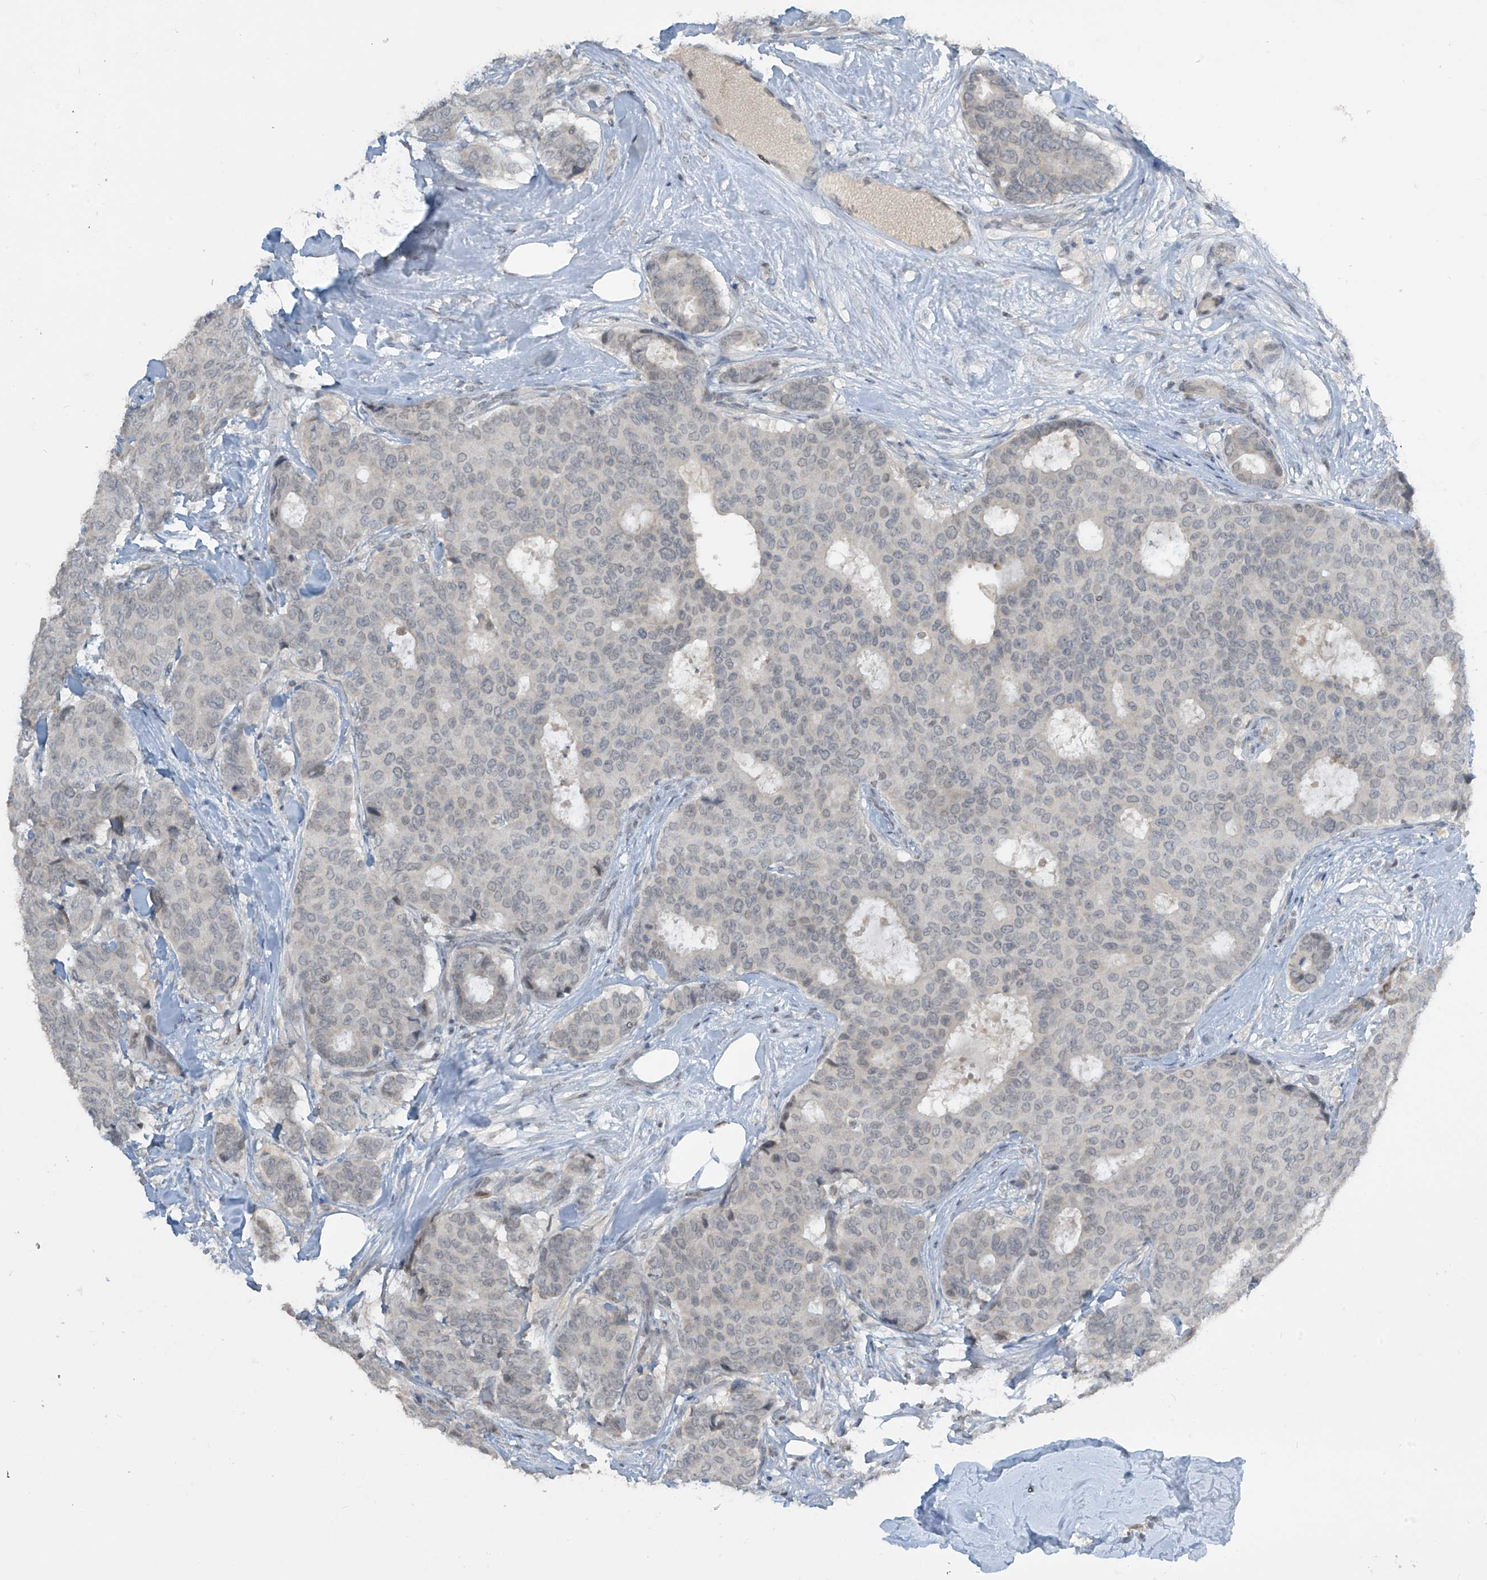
{"staining": {"intensity": "weak", "quantity": "<25%", "location": "nuclear"}, "tissue": "breast cancer", "cell_type": "Tumor cells", "image_type": "cancer", "snomed": [{"axis": "morphology", "description": "Duct carcinoma"}, {"axis": "topography", "description": "Breast"}], "caption": "Tumor cells show no significant positivity in breast cancer. (Stains: DAB (3,3'-diaminobenzidine) immunohistochemistry (IHC) with hematoxylin counter stain, Microscopy: brightfield microscopy at high magnification).", "gene": "METAP1D", "patient": {"sex": "female", "age": 75}}